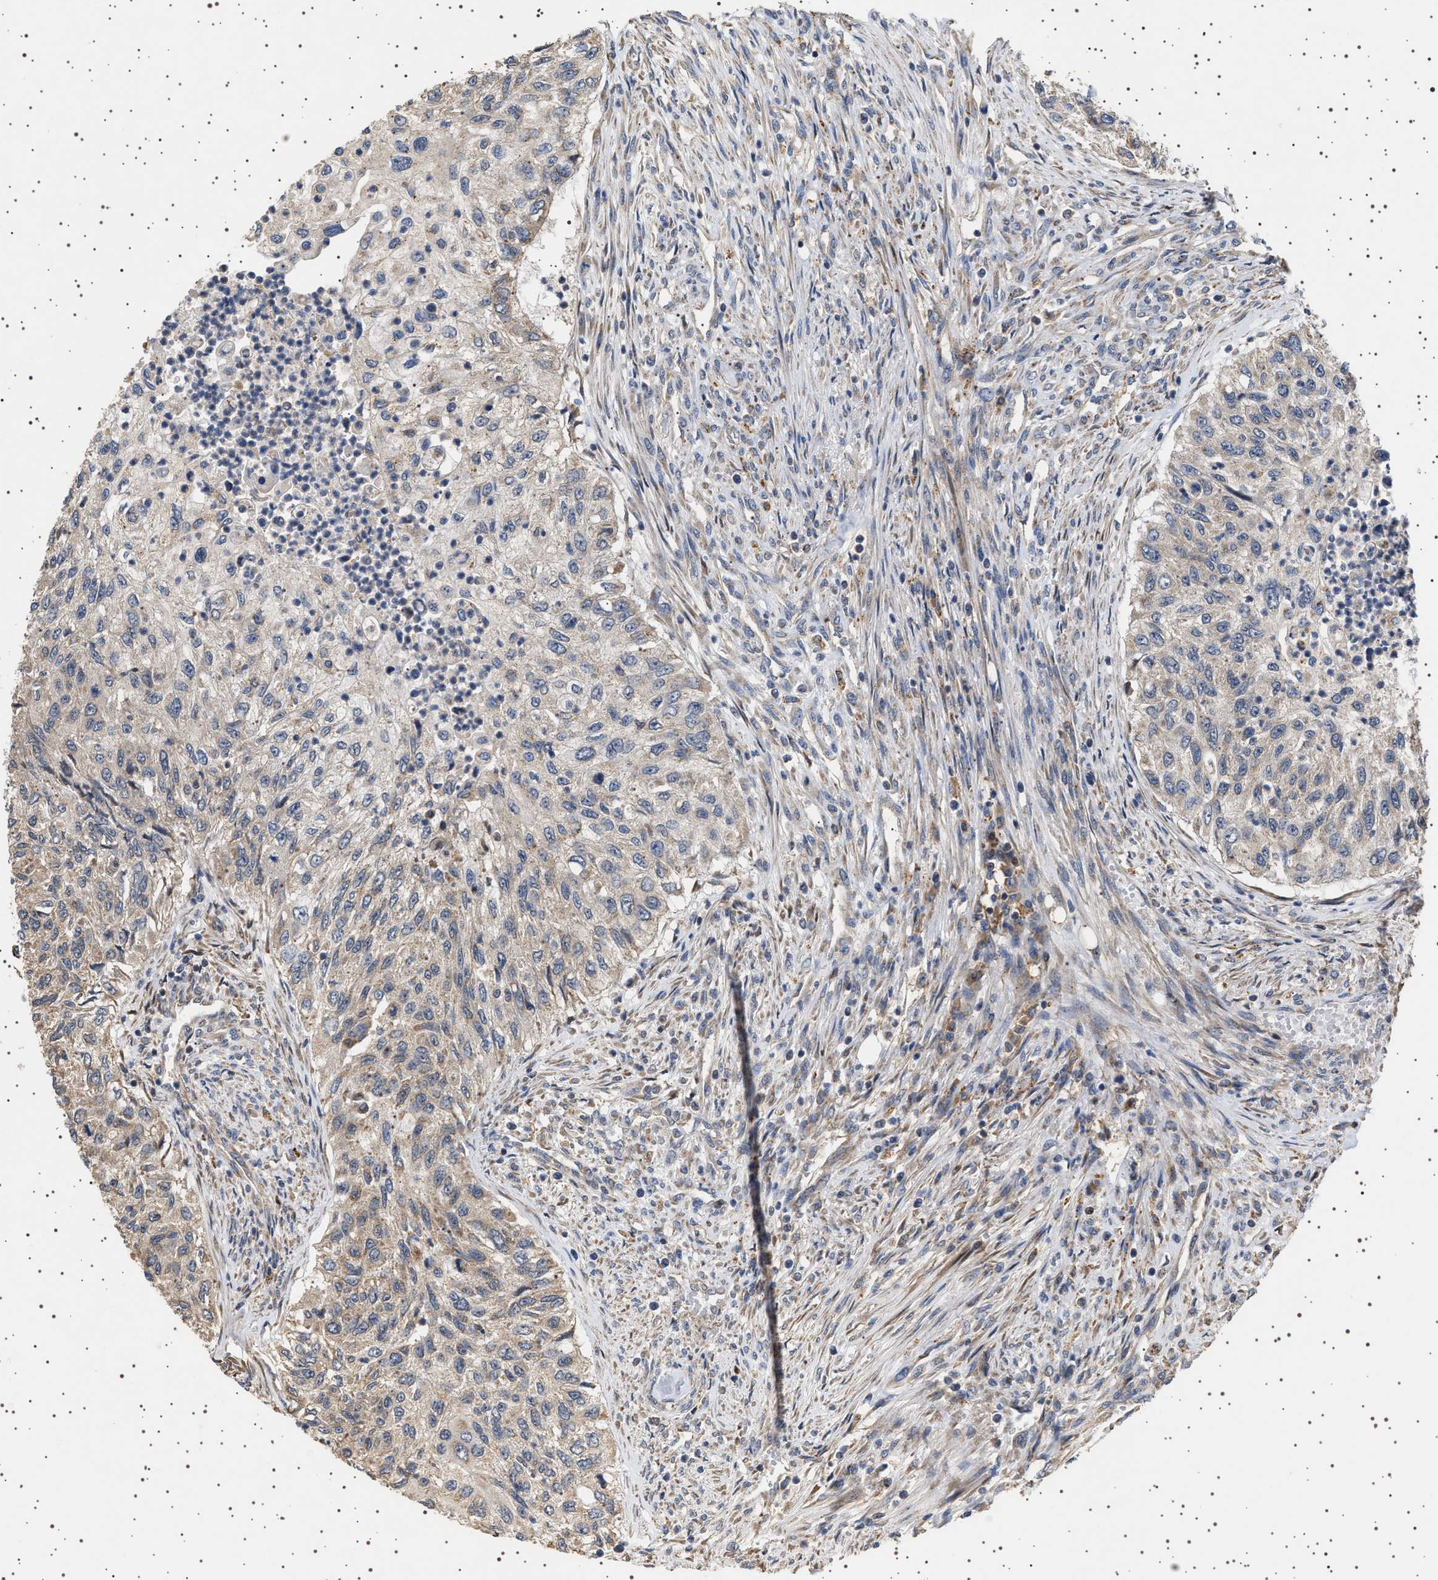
{"staining": {"intensity": "negative", "quantity": "none", "location": "none"}, "tissue": "urothelial cancer", "cell_type": "Tumor cells", "image_type": "cancer", "snomed": [{"axis": "morphology", "description": "Urothelial carcinoma, High grade"}, {"axis": "topography", "description": "Urinary bladder"}], "caption": "A micrograph of urothelial cancer stained for a protein reveals no brown staining in tumor cells.", "gene": "TRUB2", "patient": {"sex": "female", "age": 60}}